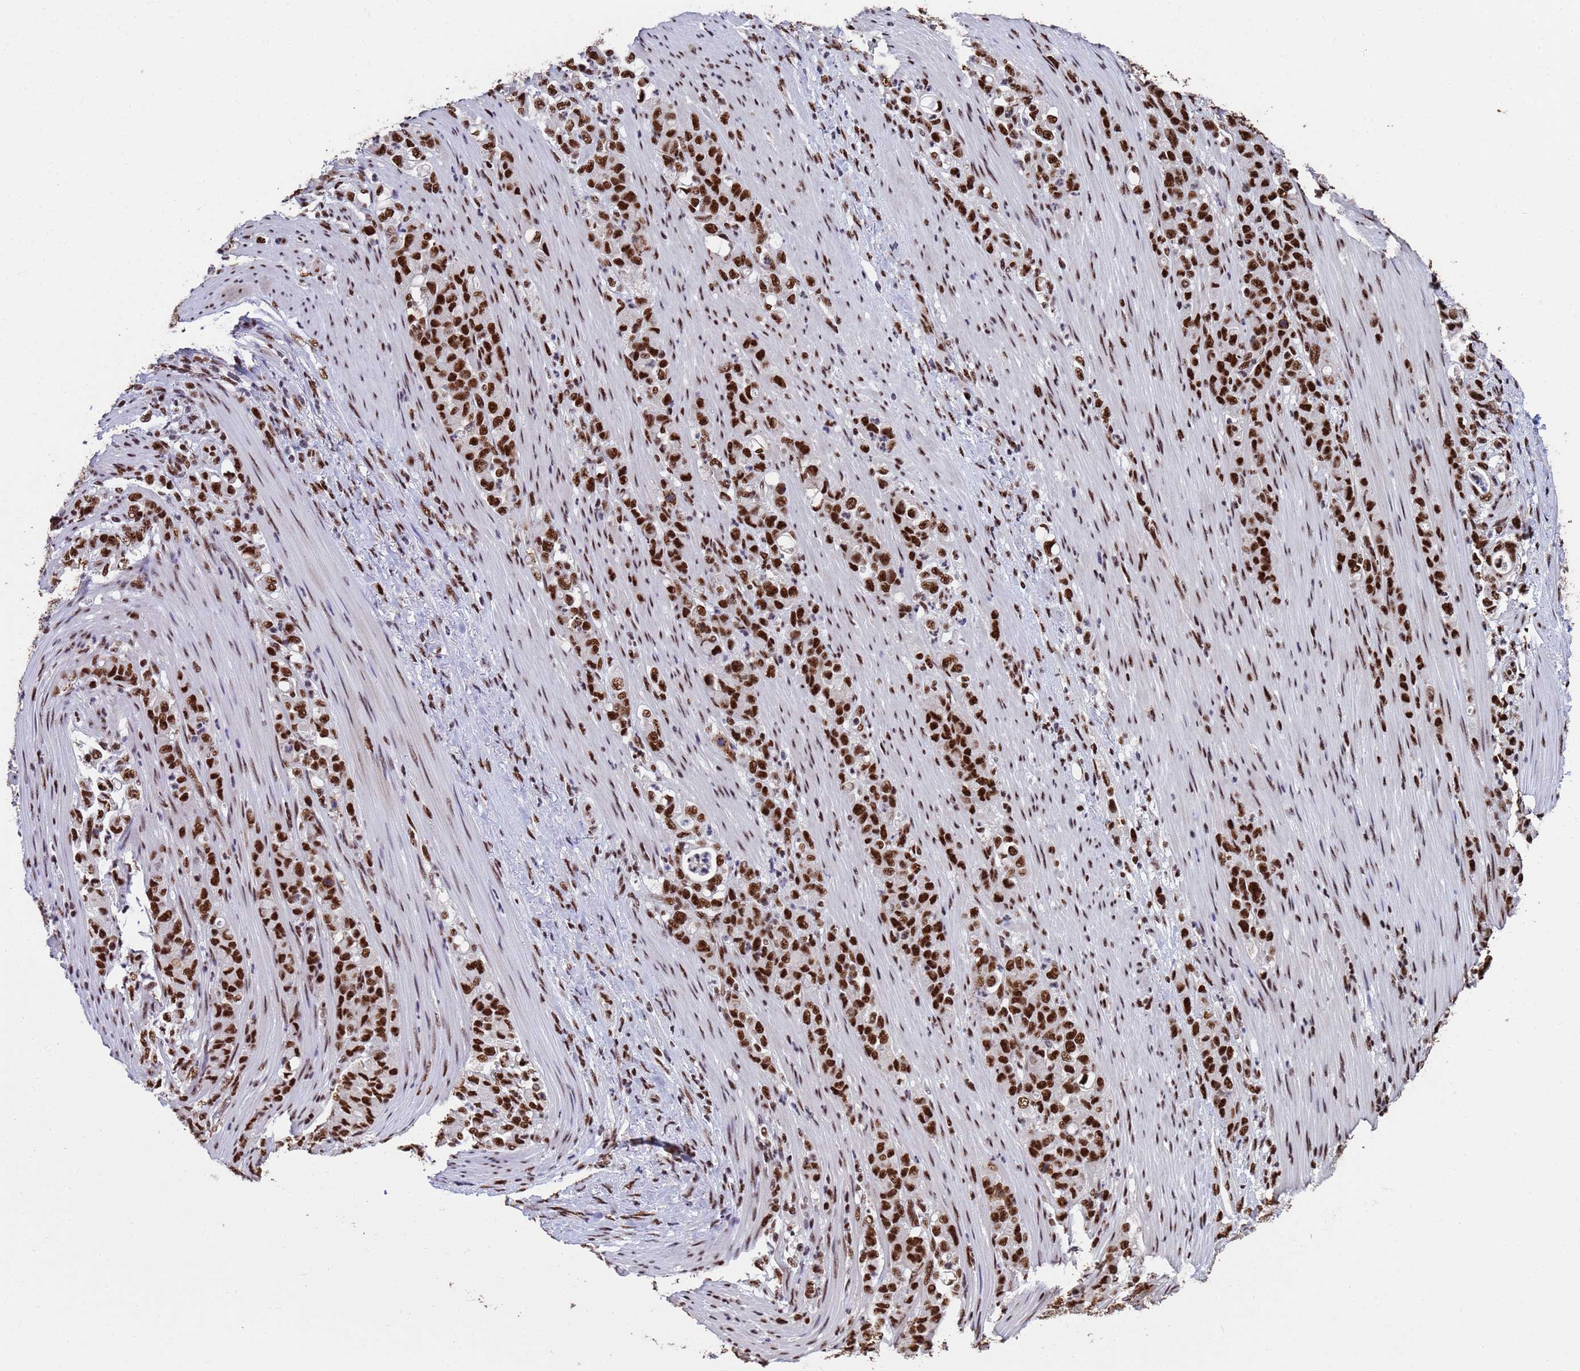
{"staining": {"intensity": "strong", "quantity": ">75%", "location": "nuclear"}, "tissue": "stomach cancer", "cell_type": "Tumor cells", "image_type": "cancer", "snomed": [{"axis": "morphology", "description": "Normal tissue, NOS"}, {"axis": "morphology", "description": "Adenocarcinoma, NOS"}, {"axis": "topography", "description": "Stomach"}], "caption": "IHC image of stomach cancer (adenocarcinoma) stained for a protein (brown), which reveals high levels of strong nuclear expression in approximately >75% of tumor cells.", "gene": "SF3B2", "patient": {"sex": "female", "age": 79}}